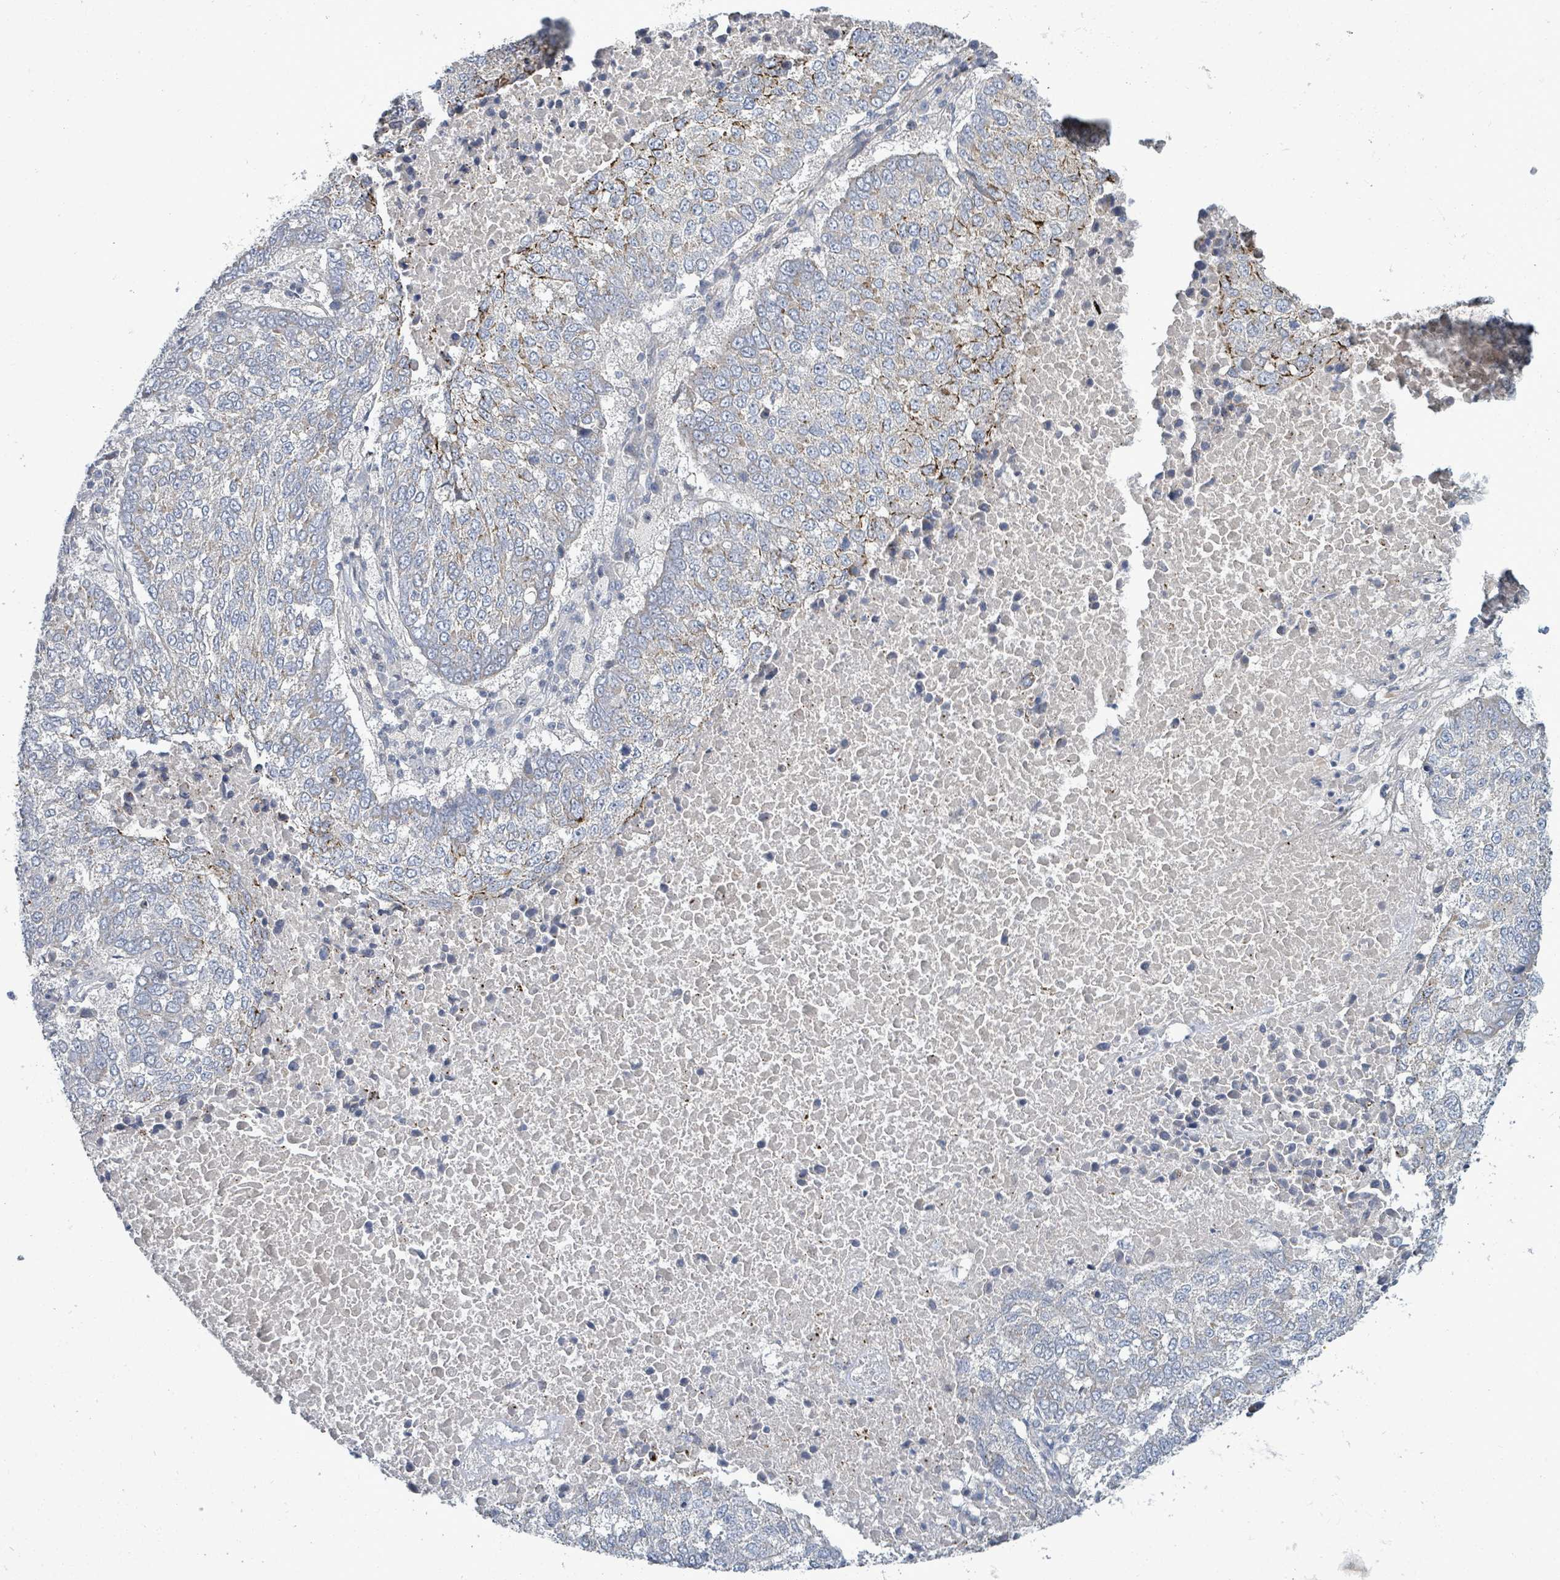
{"staining": {"intensity": "moderate", "quantity": "<25%", "location": "cytoplasmic/membranous"}, "tissue": "lung cancer", "cell_type": "Tumor cells", "image_type": "cancer", "snomed": [{"axis": "morphology", "description": "Squamous cell carcinoma, NOS"}, {"axis": "topography", "description": "Lung"}], "caption": "Immunohistochemical staining of lung squamous cell carcinoma demonstrates moderate cytoplasmic/membranous protein staining in approximately <25% of tumor cells.", "gene": "ZFPM1", "patient": {"sex": "male", "age": 73}}